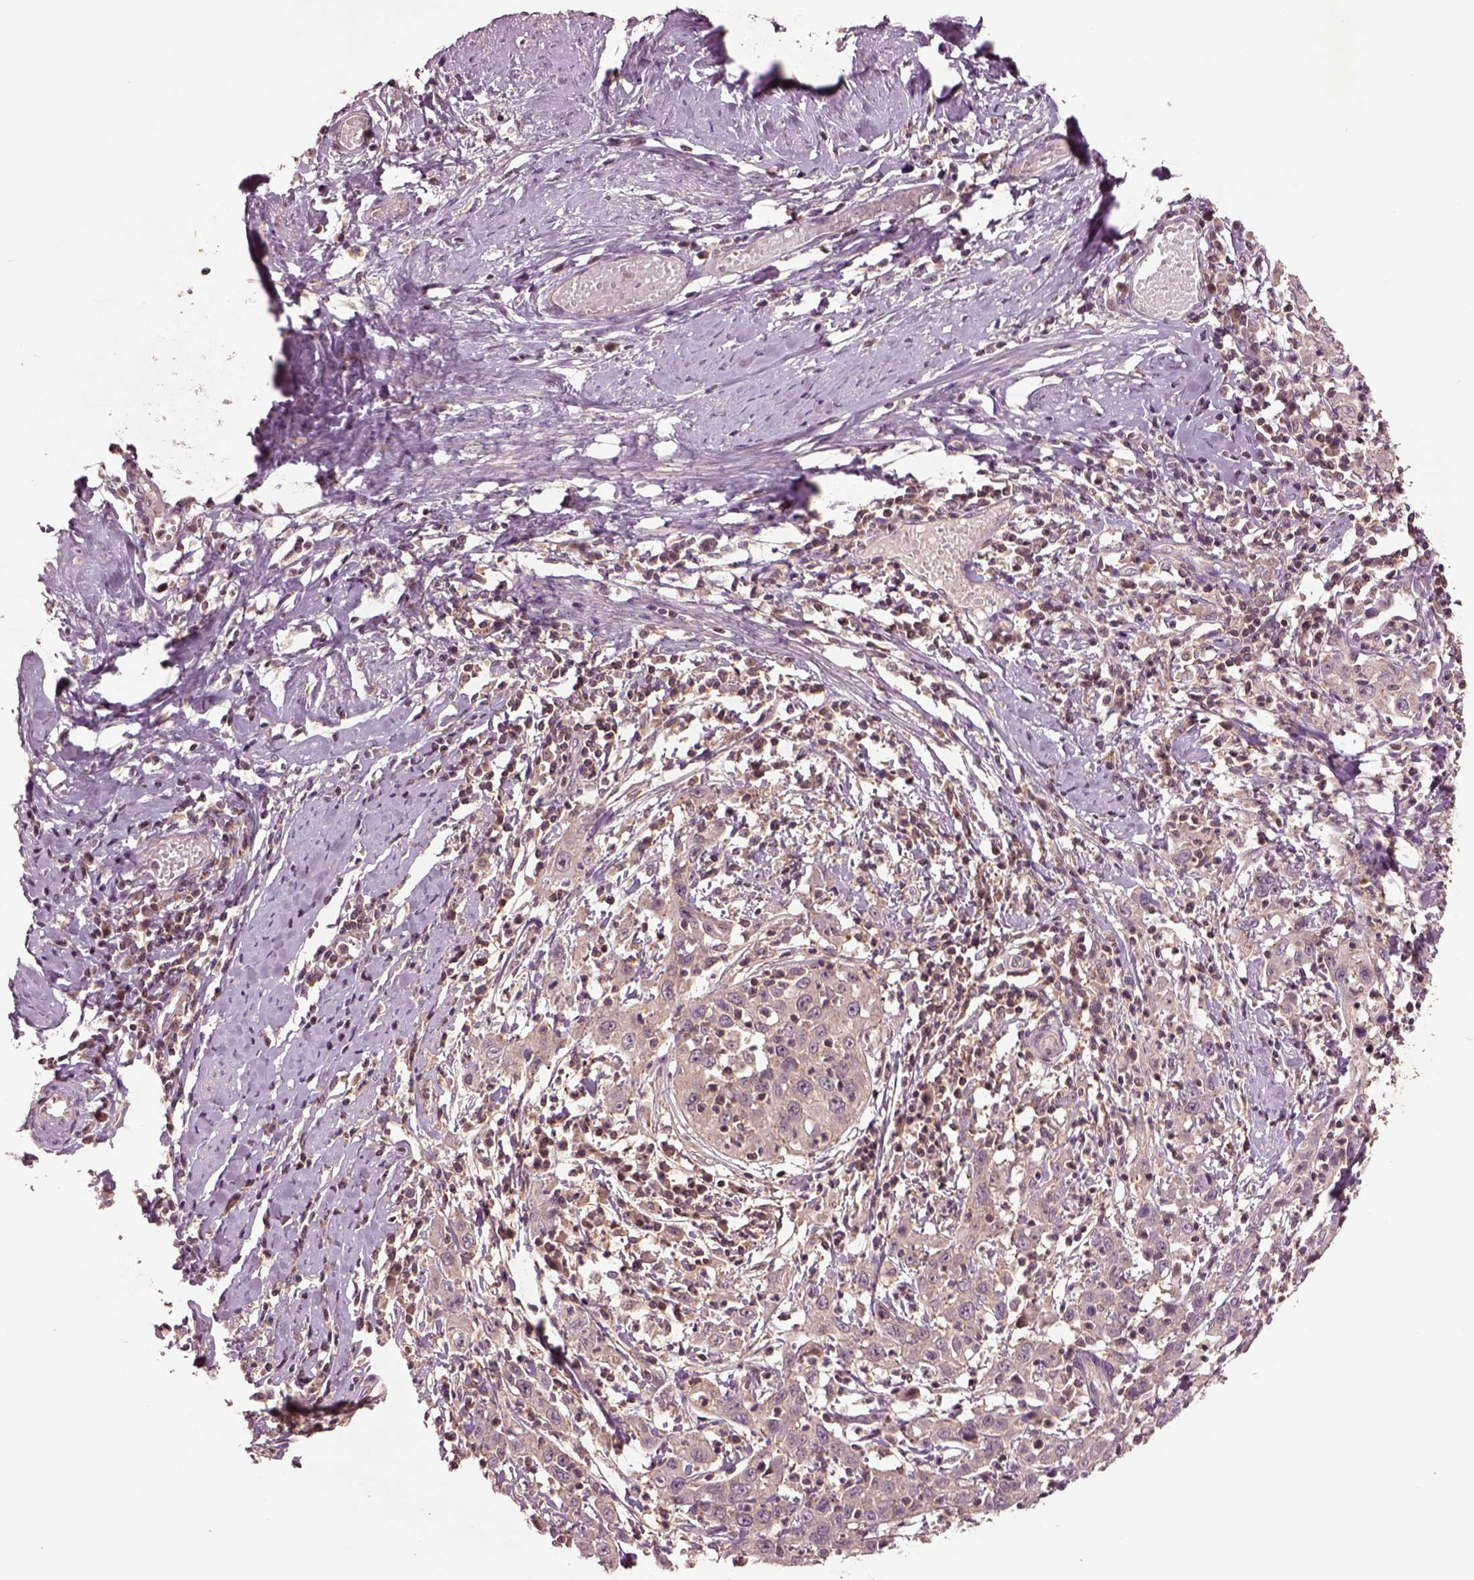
{"staining": {"intensity": "negative", "quantity": "none", "location": "none"}, "tissue": "cervical cancer", "cell_type": "Tumor cells", "image_type": "cancer", "snomed": [{"axis": "morphology", "description": "Squamous cell carcinoma, NOS"}, {"axis": "topography", "description": "Cervix"}], "caption": "Tumor cells show no significant protein expression in cervical squamous cell carcinoma. Nuclei are stained in blue.", "gene": "MTHFS", "patient": {"sex": "female", "age": 46}}